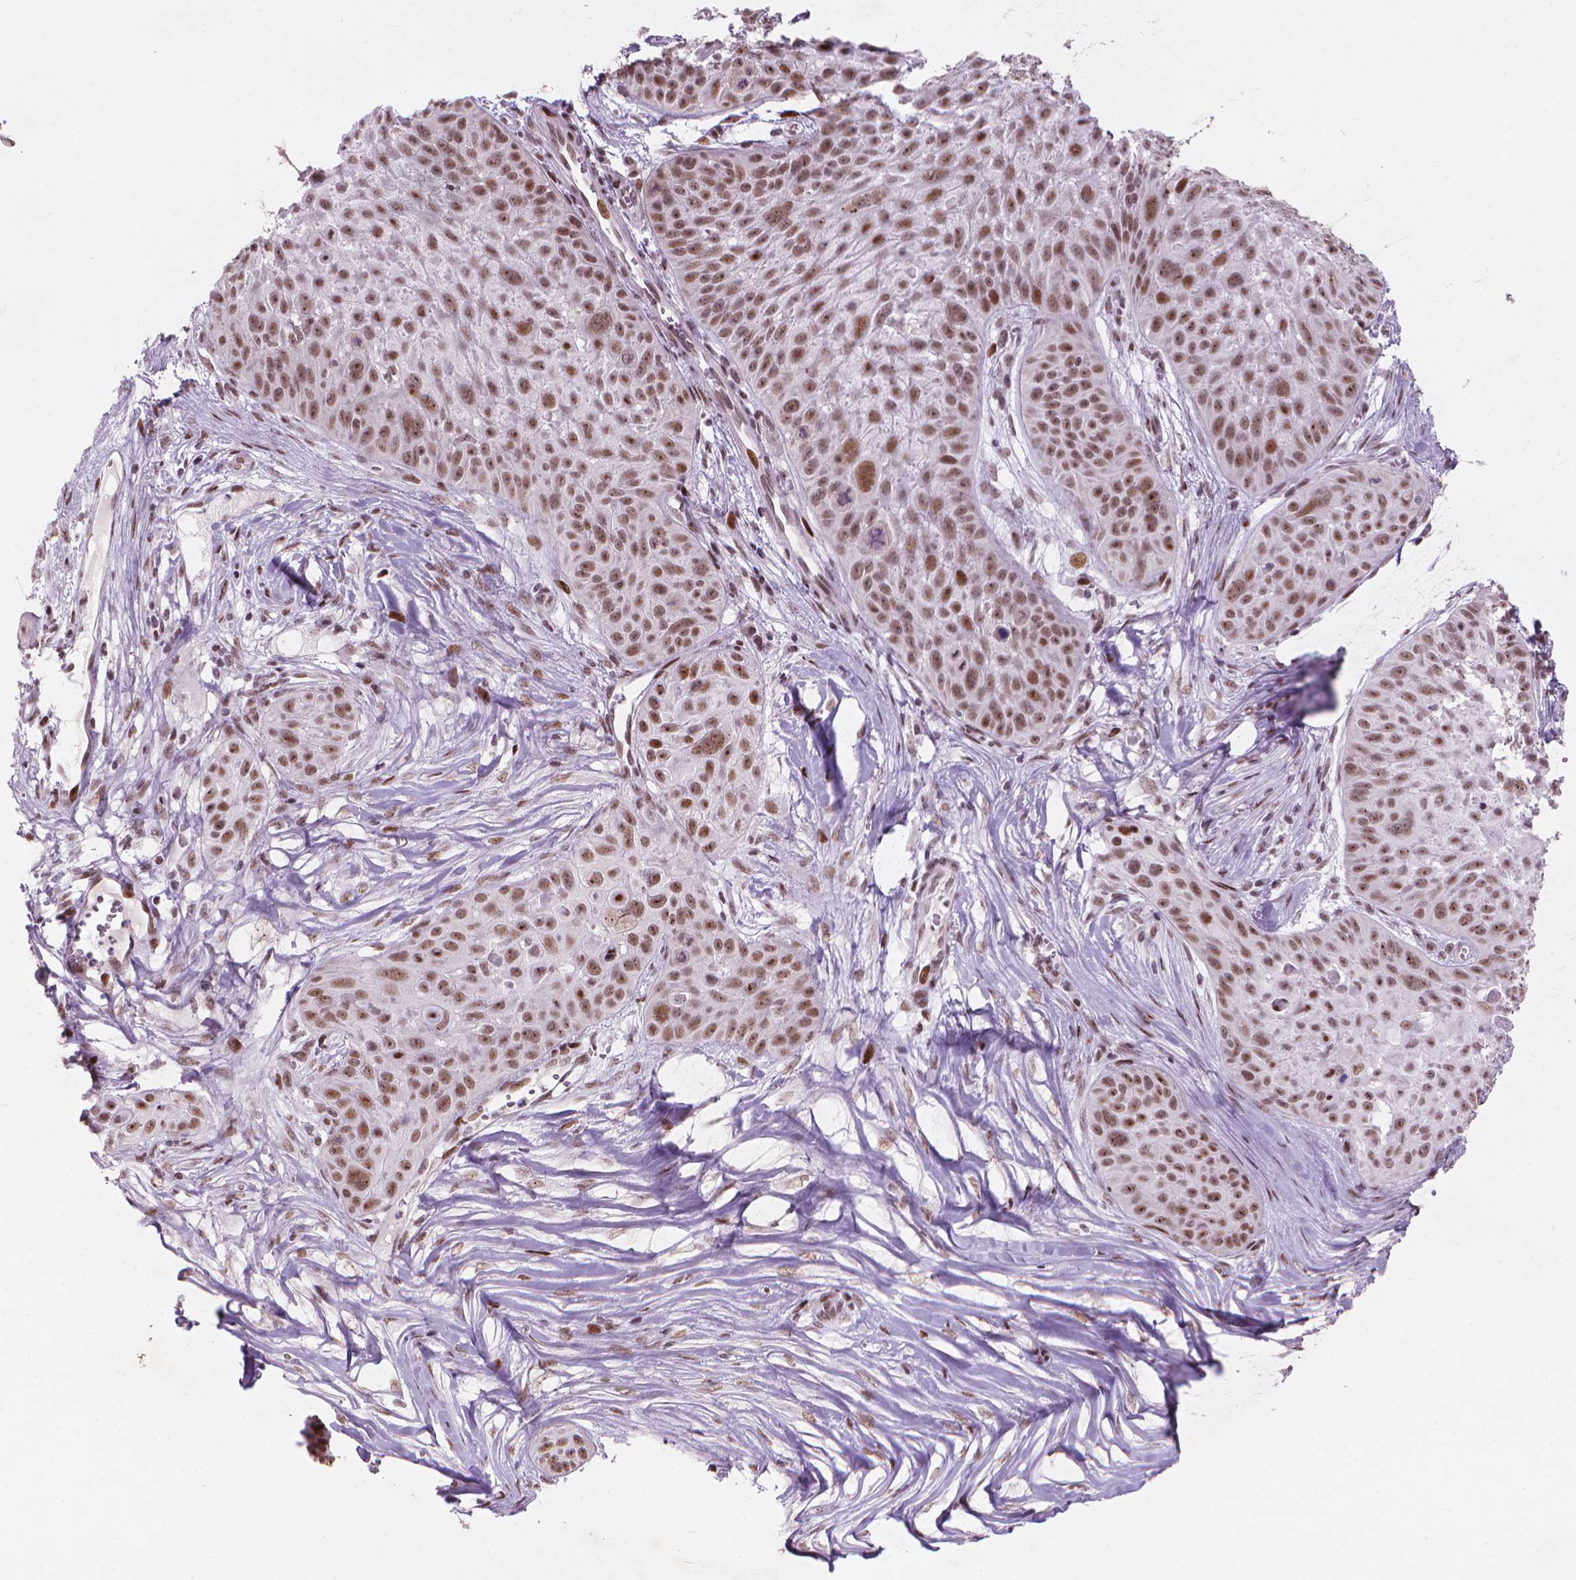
{"staining": {"intensity": "moderate", "quantity": ">75%", "location": "nuclear"}, "tissue": "skin cancer", "cell_type": "Tumor cells", "image_type": "cancer", "snomed": [{"axis": "morphology", "description": "Squamous cell carcinoma, NOS"}, {"axis": "topography", "description": "Skin"}, {"axis": "topography", "description": "Anal"}], "caption": "Skin cancer (squamous cell carcinoma) stained with a brown dye reveals moderate nuclear positive expression in approximately >75% of tumor cells.", "gene": "HES7", "patient": {"sex": "female", "age": 75}}